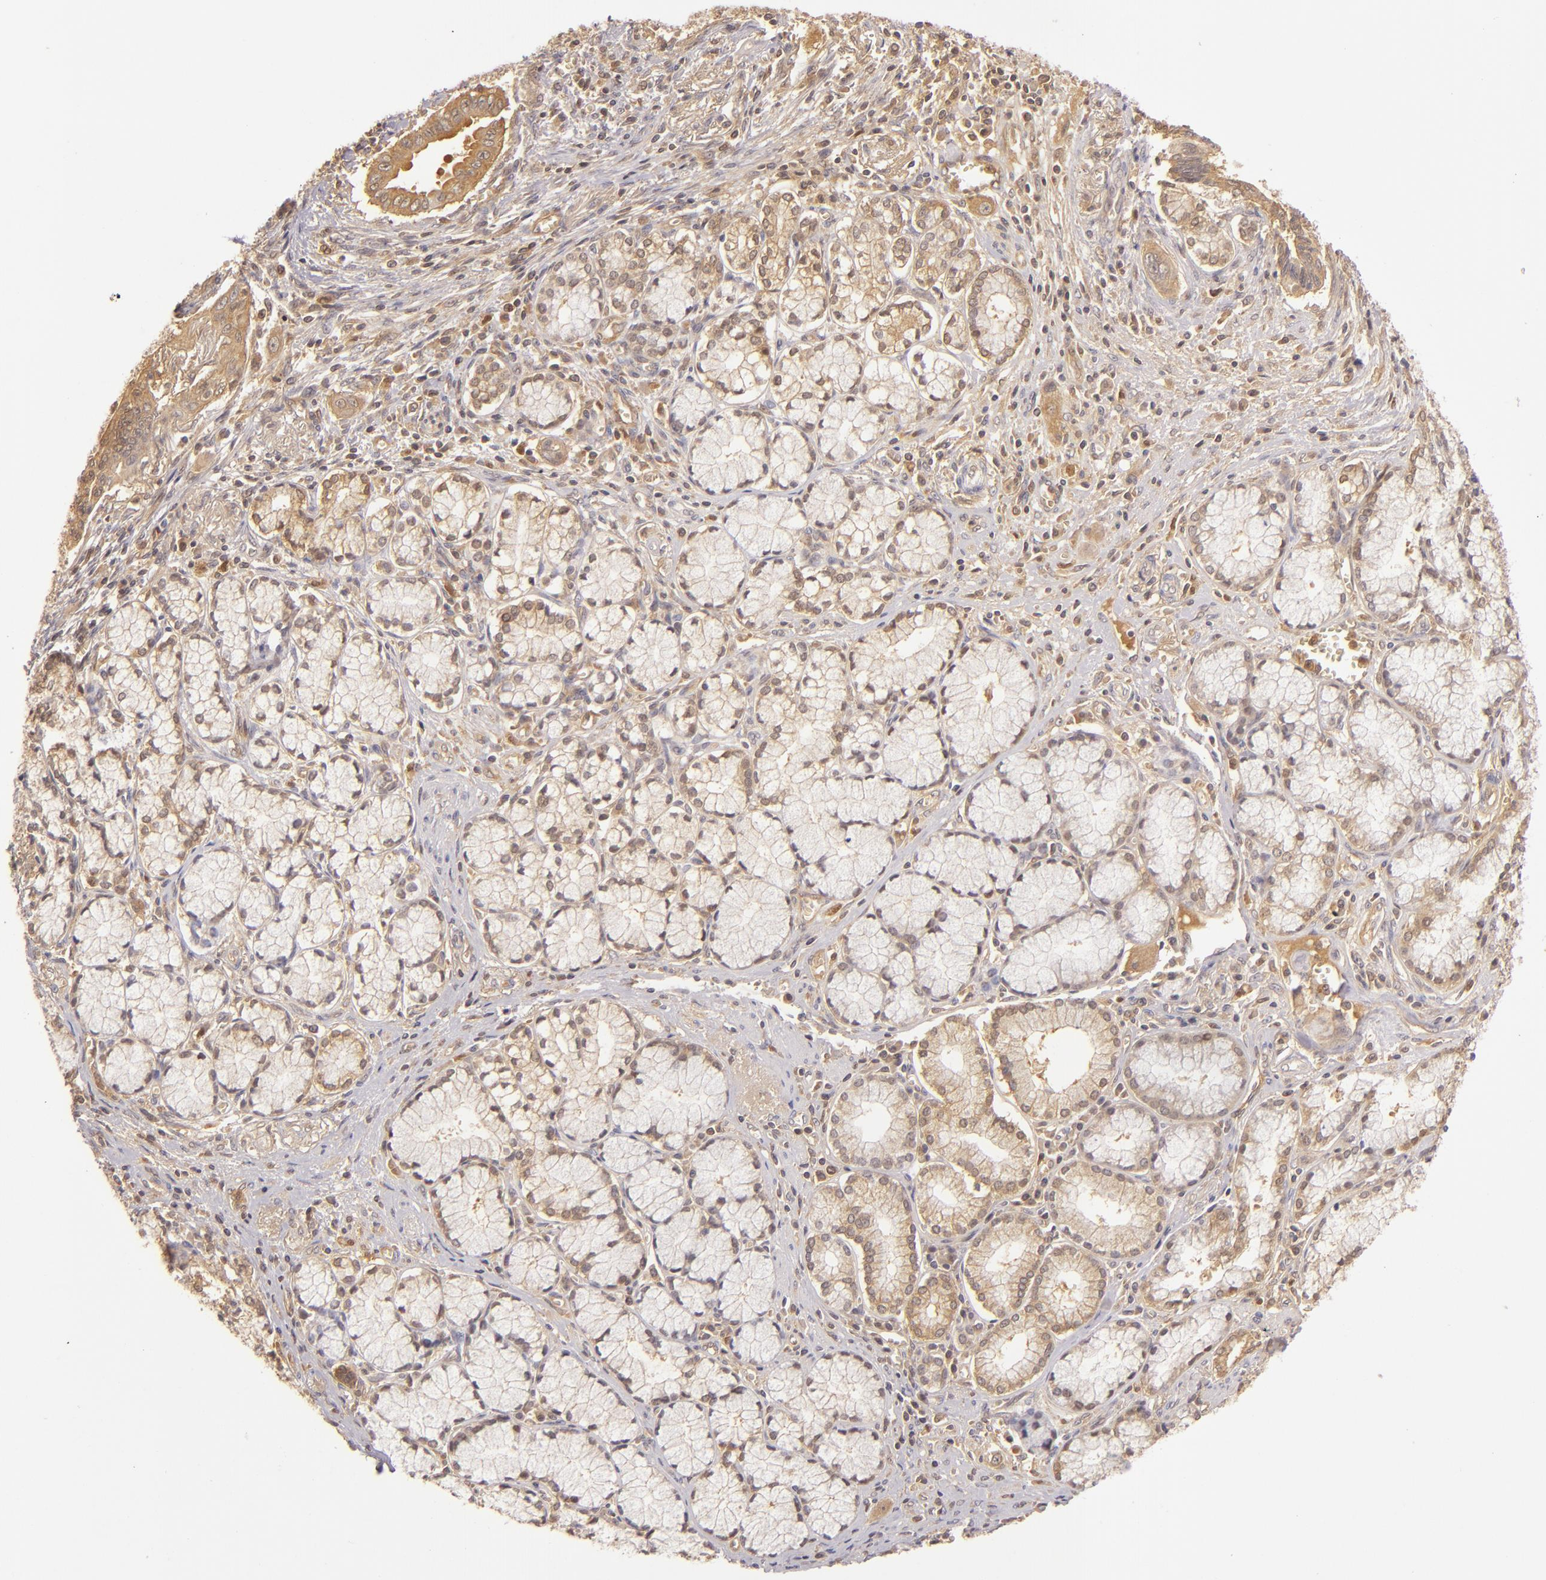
{"staining": {"intensity": "moderate", "quantity": ">75%", "location": "cytoplasmic/membranous"}, "tissue": "pancreatic cancer", "cell_type": "Tumor cells", "image_type": "cancer", "snomed": [{"axis": "morphology", "description": "Adenocarcinoma, NOS"}, {"axis": "topography", "description": "Pancreas"}], "caption": "High-magnification brightfield microscopy of pancreatic cancer stained with DAB (brown) and counterstained with hematoxylin (blue). tumor cells exhibit moderate cytoplasmic/membranous staining is present in approximately>75% of cells. (DAB IHC, brown staining for protein, blue staining for nuclei).", "gene": "LRG1", "patient": {"sex": "male", "age": 77}}